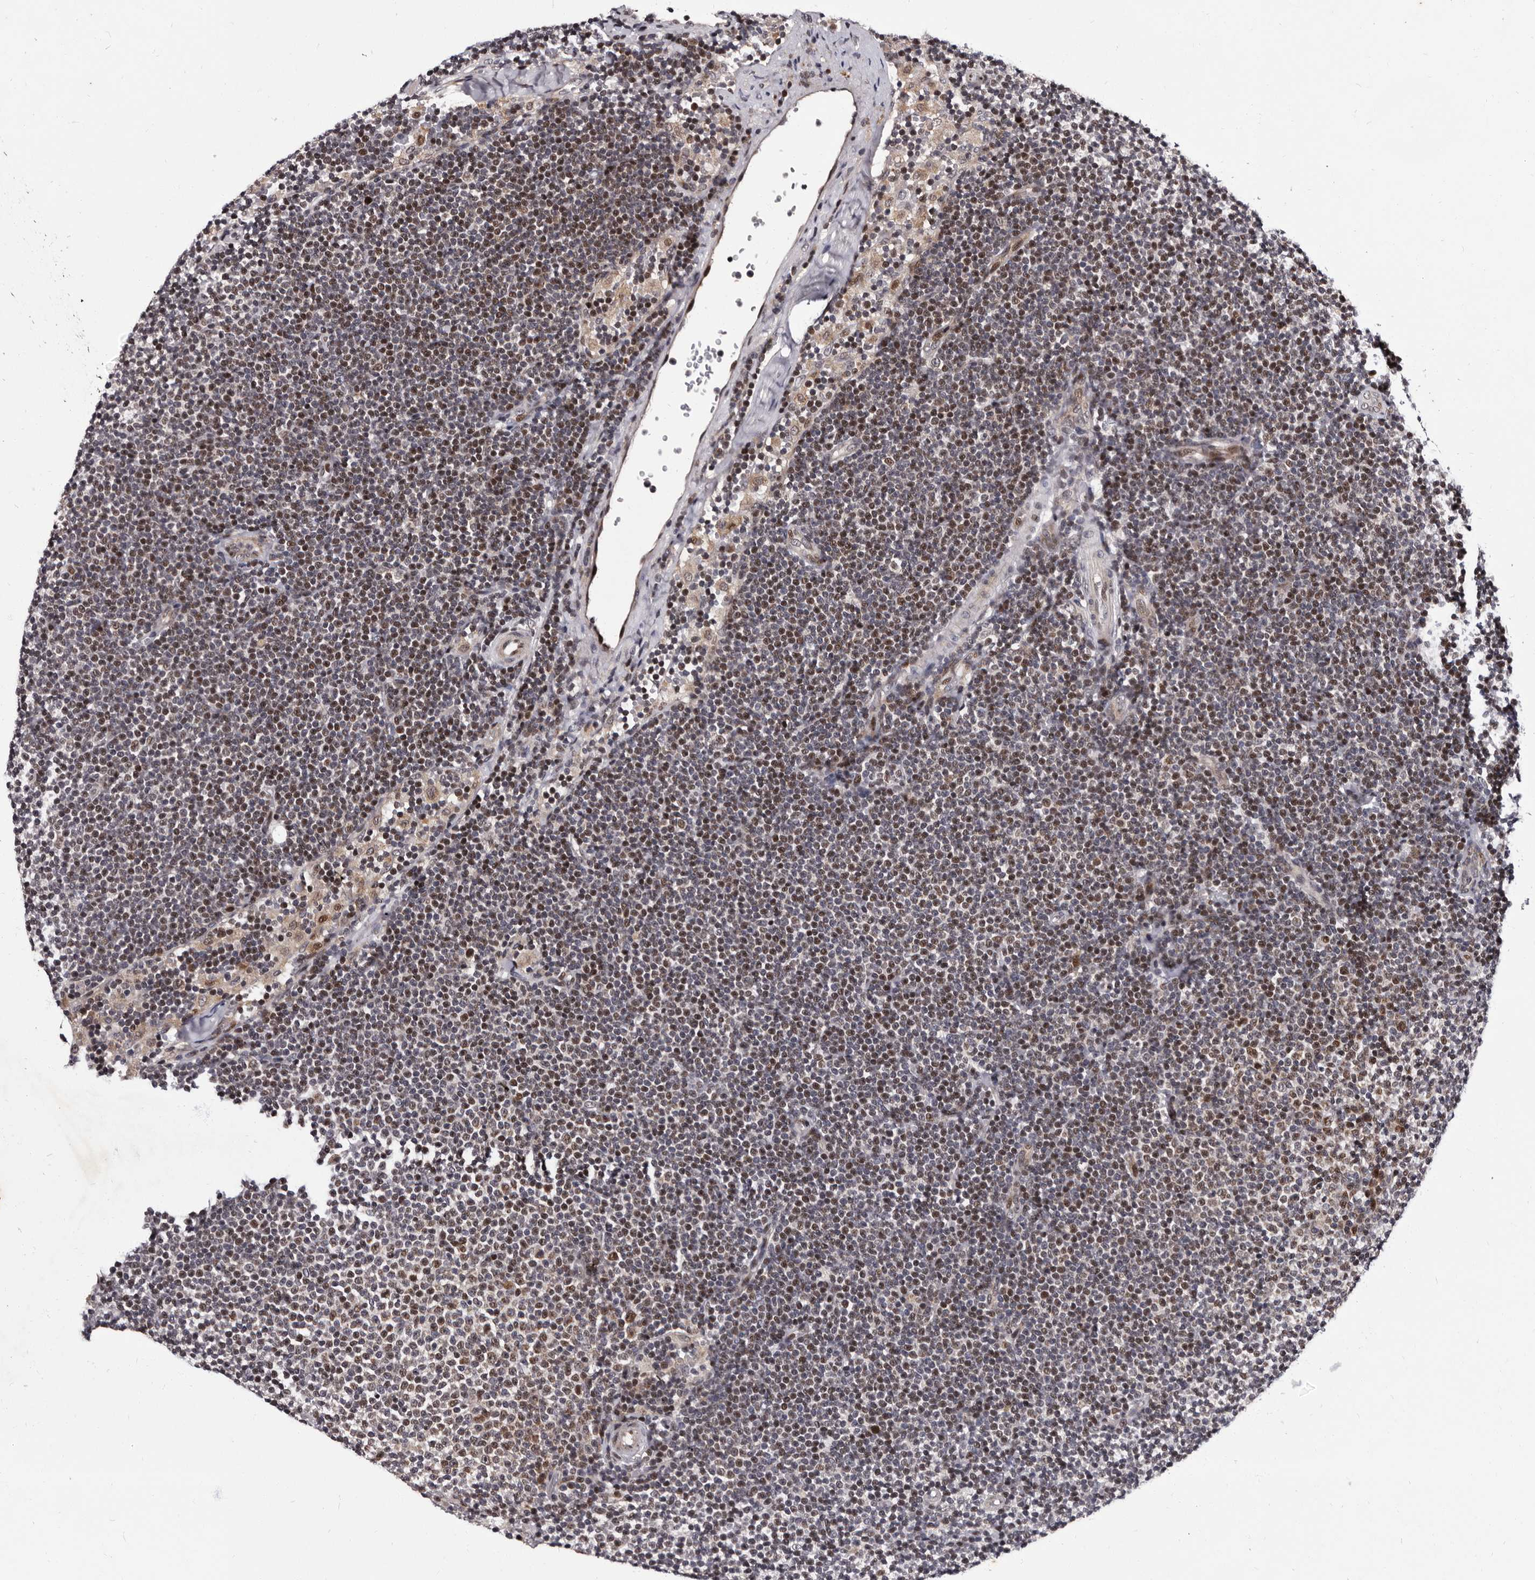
{"staining": {"intensity": "moderate", "quantity": "25%-75%", "location": "nuclear"}, "tissue": "lymphoma", "cell_type": "Tumor cells", "image_type": "cancer", "snomed": [{"axis": "morphology", "description": "Malignant lymphoma, non-Hodgkin's type, Low grade"}, {"axis": "topography", "description": "Lymph node"}], "caption": "Protein expression analysis of malignant lymphoma, non-Hodgkin's type (low-grade) reveals moderate nuclear staining in approximately 25%-75% of tumor cells.", "gene": "TNKS", "patient": {"sex": "female", "age": 53}}